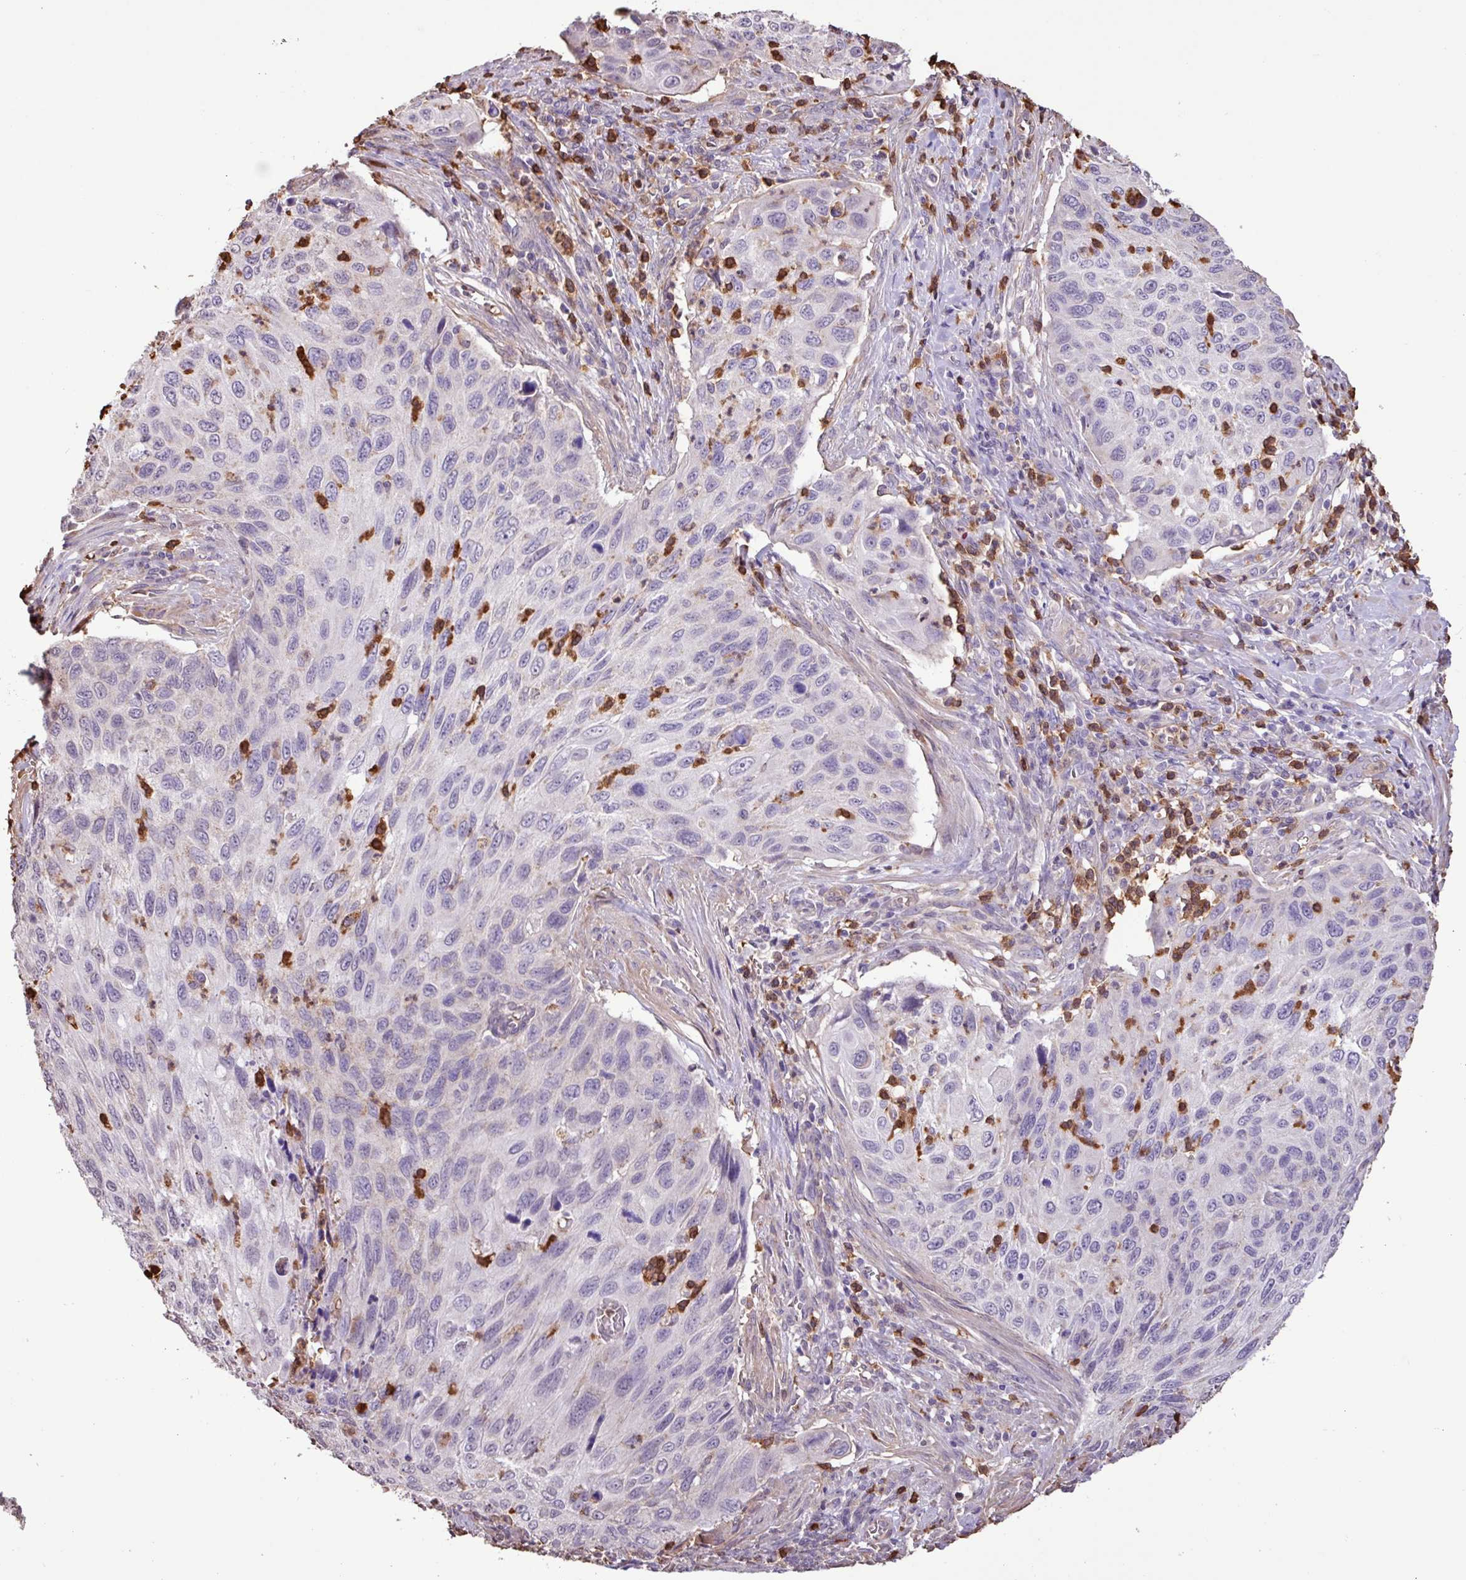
{"staining": {"intensity": "negative", "quantity": "none", "location": "none"}, "tissue": "cervical cancer", "cell_type": "Tumor cells", "image_type": "cancer", "snomed": [{"axis": "morphology", "description": "Squamous cell carcinoma, NOS"}, {"axis": "topography", "description": "Cervix"}], "caption": "A photomicrograph of human cervical squamous cell carcinoma is negative for staining in tumor cells.", "gene": "CHST11", "patient": {"sex": "female", "age": 70}}